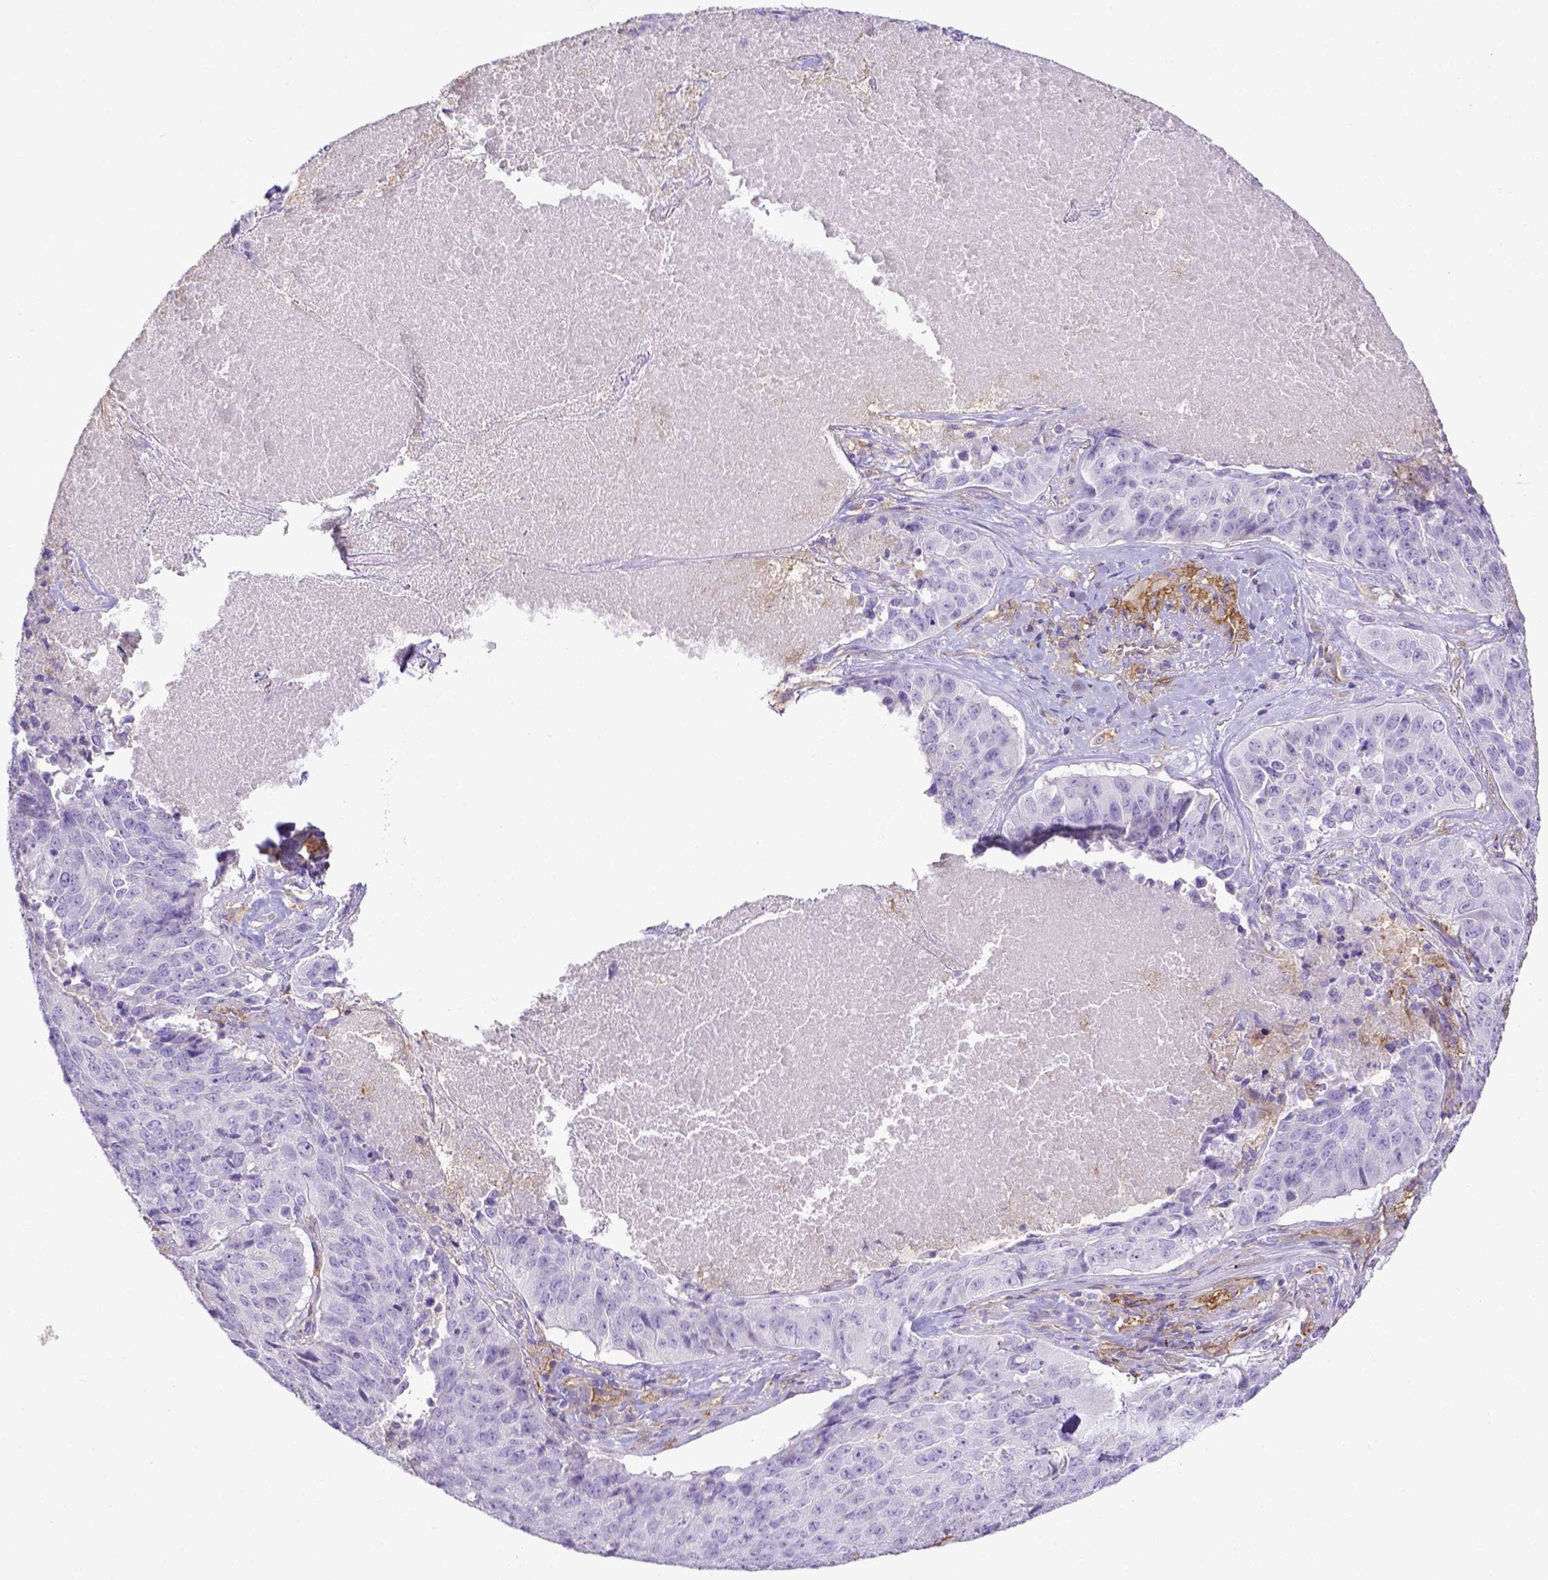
{"staining": {"intensity": "negative", "quantity": "none", "location": "none"}, "tissue": "lung cancer", "cell_type": "Tumor cells", "image_type": "cancer", "snomed": [{"axis": "morphology", "description": "Normal tissue, NOS"}, {"axis": "morphology", "description": "Squamous cell carcinoma, NOS"}, {"axis": "topography", "description": "Bronchus"}, {"axis": "topography", "description": "Lung"}], "caption": "Immunohistochemistry (IHC) of lung squamous cell carcinoma exhibits no staining in tumor cells. (Brightfield microscopy of DAB (3,3'-diaminobenzidine) IHC at high magnification).", "gene": "CD40", "patient": {"sex": "male", "age": 64}}